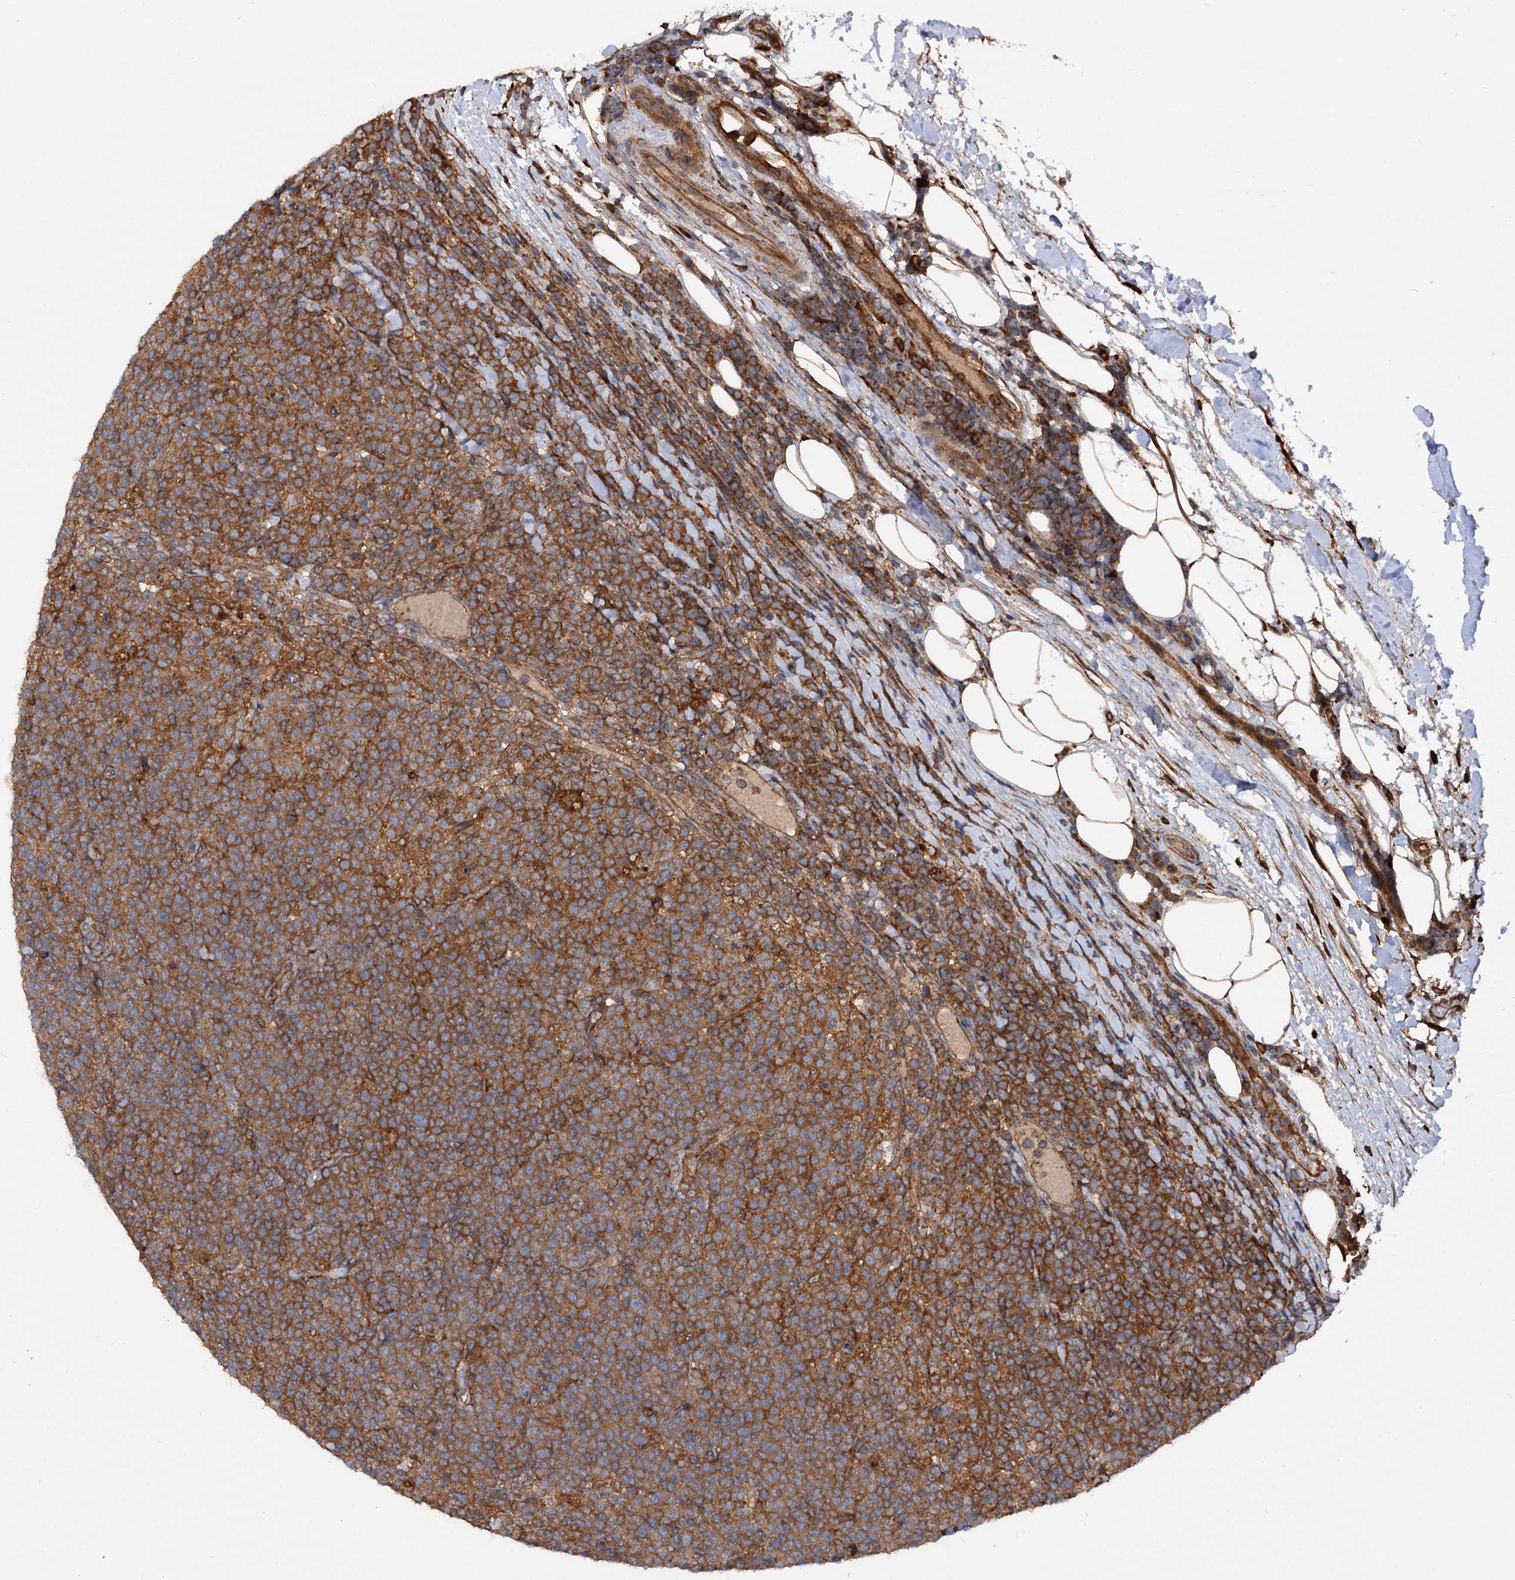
{"staining": {"intensity": "moderate", "quantity": ">75%", "location": "cytoplasmic/membranous"}, "tissue": "lymphoma", "cell_type": "Tumor cells", "image_type": "cancer", "snomed": [{"axis": "morphology", "description": "Malignant lymphoma, non-Hodgkin's type, High grade"}, {"axis": "topography", "description": "Lymph node"}], "caption": "Lymphoma tissue reveals moderate cytoplasmic/membranous positivity in about >75% of tumor cells, visualized by immunohistochemistry.", "gene": "VPS29", "patient": {"sex": "male", "age": 61}}